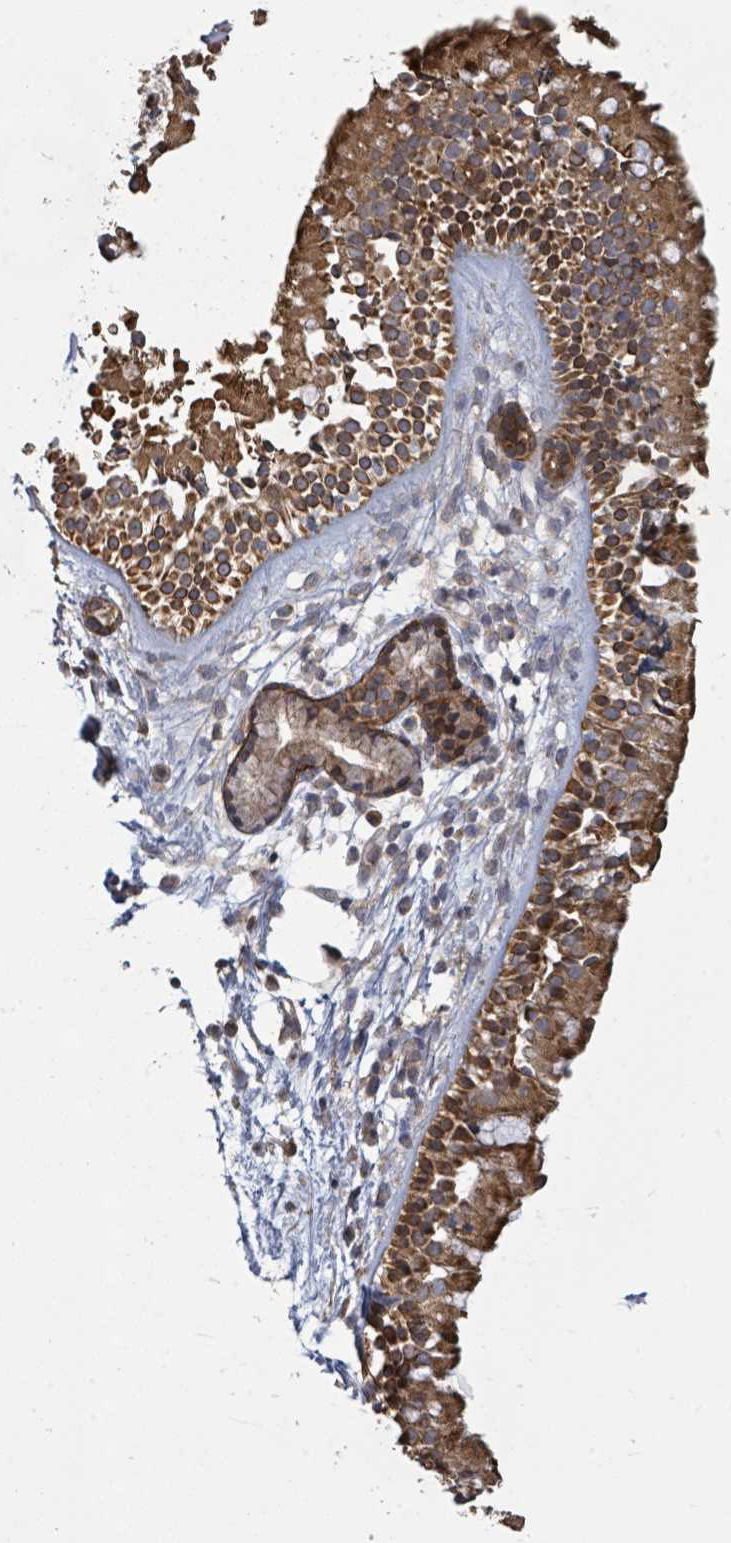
{"staining": {"intensity": "strong", "quantity": "25%-75%", "location": "cytoplasmic/membranous"}, "tissue": "nasopharynx", "cell_type": "Respiratory epithelial cells", "image_type": "normal", "snomed": [{"axis": "morphology", "description": "Normal tissue, NOS"}, {"axis": "topography", "description": "Nasopharynx"}], "caption": "Protein staining by immunohistochemistry (IHC) reveals strong cytoplasmic/membranous positivity in approximately 25%-75% of respiratory epithelial cells in normal nasopharynx.", "gene": "KCNS2", "patient": {"sex": "female", "age": 62}}